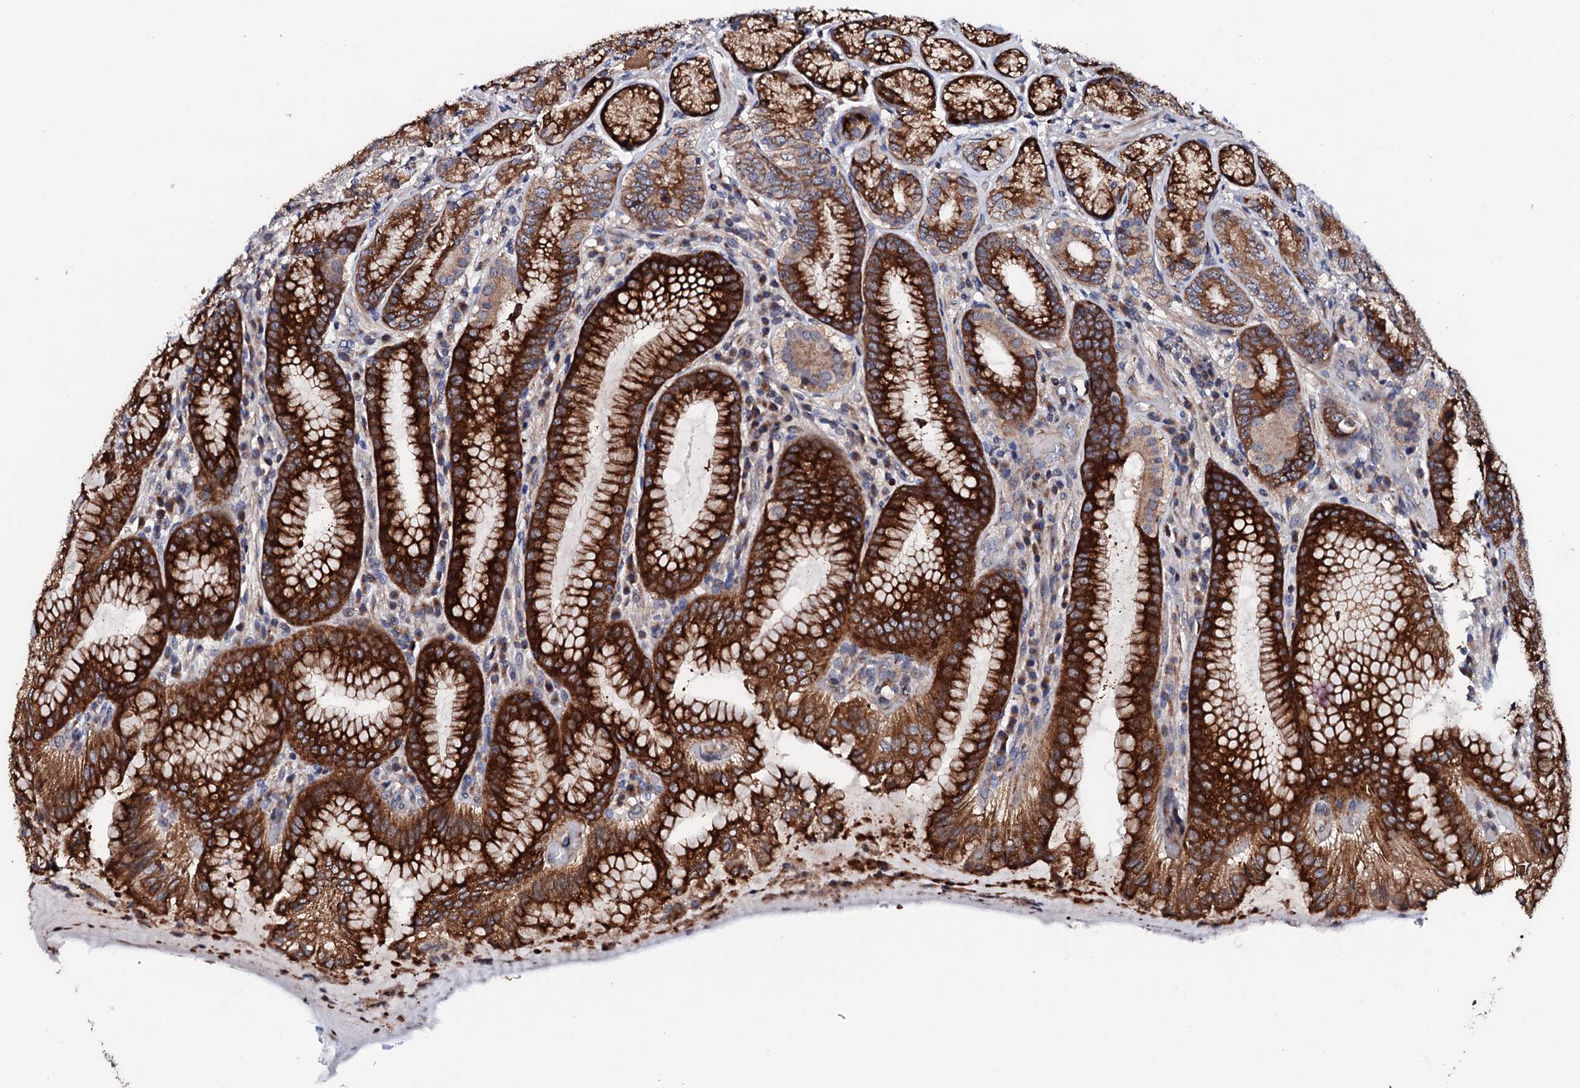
{"staining": {"intensity": "strong", "quantity": ">75%", "location": "cytoplasmic/membranous"}, "tissue": "stomach", "cell_type": "Glandular cells", "image_type": "normal", "snomed": [{"axis": "morphology", "description": "Normal tissue, NOS"}, {"axis": "topography", "description": "Stomach, upper"}, {"axis": "topography", "description": "Stomach, lower"}], "caption": "Immunohistochemistry micrograph of benign stomach: stomach stained using IHC shows high levels of strong protein expression localized specifically in the cytoplasmic/membranous of glandular cells, appearing as a cytoplasmic/membranous brown color.", "gene": "GTPBP4", "patient": {"sex": "female", "age": 76}}